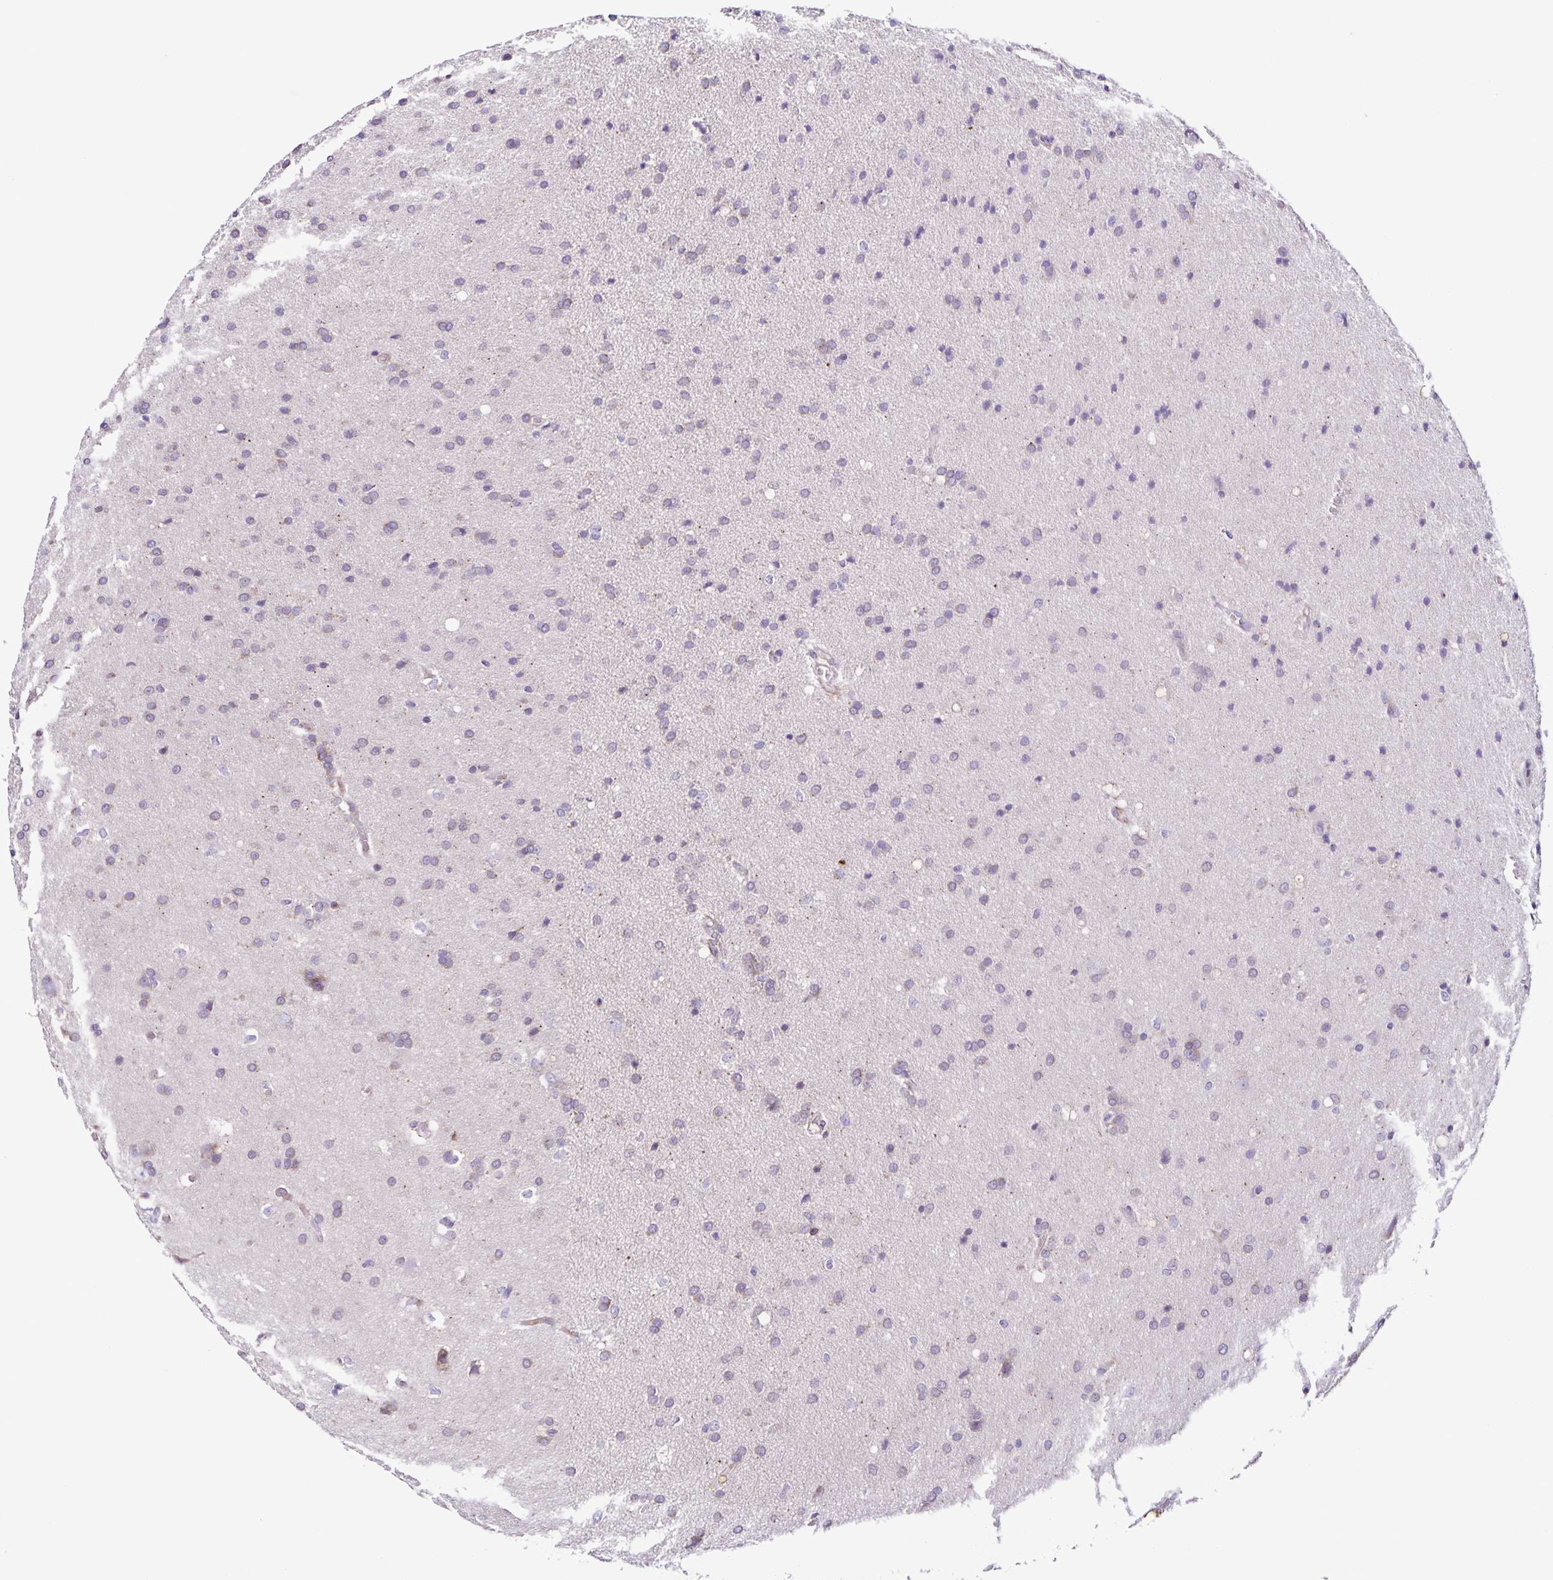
{"staining": {"intensity": "negative", "quantity": "none", "location": "none"}, "tissue": "glioma", "cell_type": "Tumor cells", "image_type": "cancer", "snomed": [{"axis": "morphology", "description": "Glioma, malignant, Low grade"}, {"axis": "topography", "description": "Brain"}], "caption": "Human glioma stained for a protein using immunohistochemistry (IHC) shows no positivity in tumor cells.", "gene": "OSBPL5", "patient": {"sex": "female", "age": 54}}